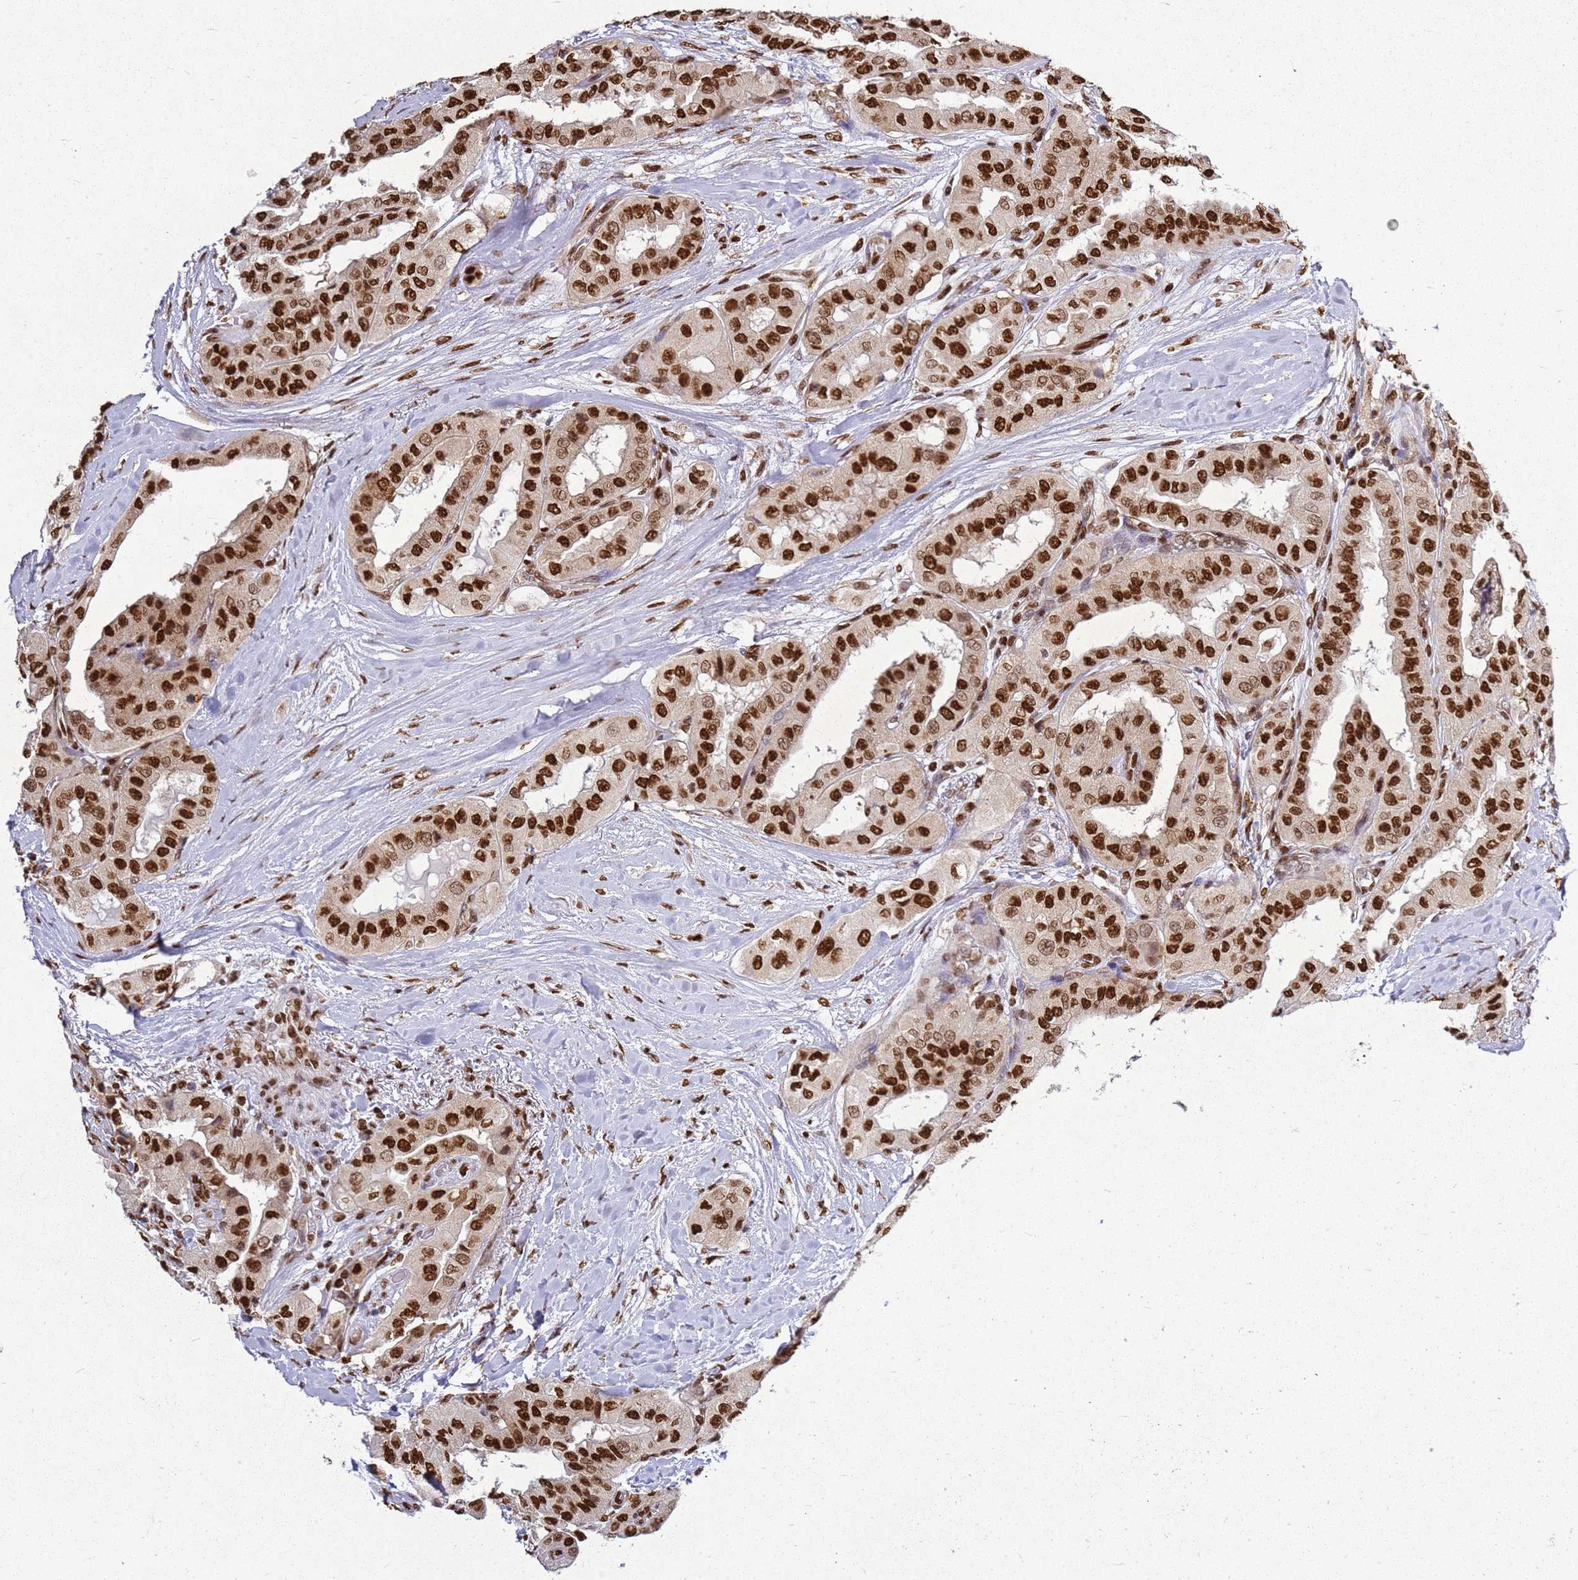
{"staining": {"intensity": "strong", "quantity": ">75%", "location": "nuclear"}, "tissue": "thyroid cancer", "cell_type": "Tumor cells", "image_type": "cancer", "snomed": [{"axis": "morphology", "description": "Papillary adenocarcinoma, NOS"}, {"axis": "topography", "description": "Thyroid gland"}], "caption": "Immunohistochemical staining of thyroid papillary adenocarcinoma demonstrates strong nuclear protein positivity in about >75% of tumor cells.", "gene": "APEX1", "patient": {"sex": "female", "age": 59}}